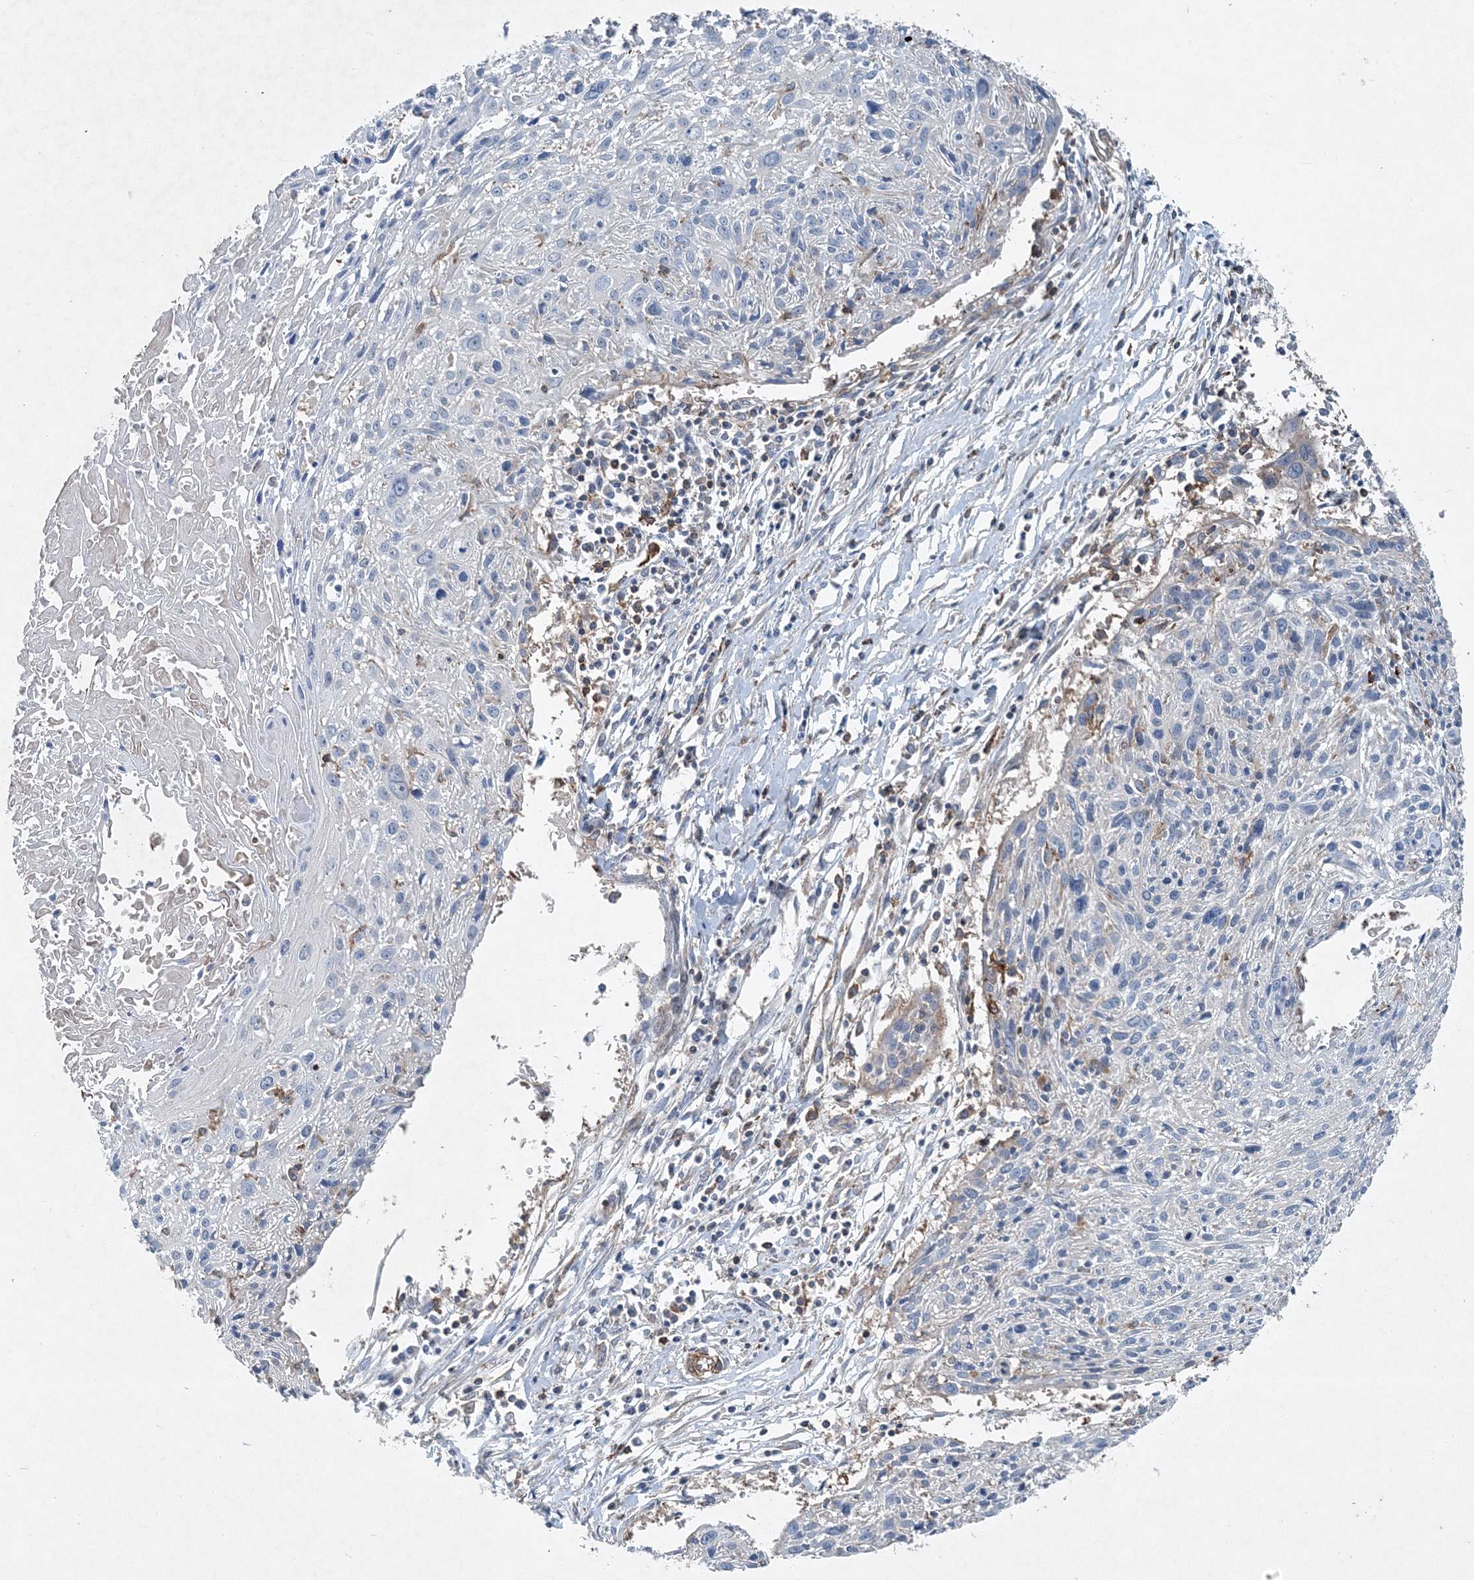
{"staining": {"intensity": "negative", "quantity": "none", "location": "none"}, "tissue": "cervical cancer", "cell_type": "Tumor cells", "image_type": "cancer", "snomed": [{"axis": "morphology", "description": "Squamous cell carcinoma, NOS"}, {"axis": "topography", "description": "Cervix"}], "caption": "An IHC micrograph of cervical cancer is shown. There is no staining in tumor cells of cervical cancer.", "gene": "DGUOK", "patient": {"sex": "female", "age": 51}}